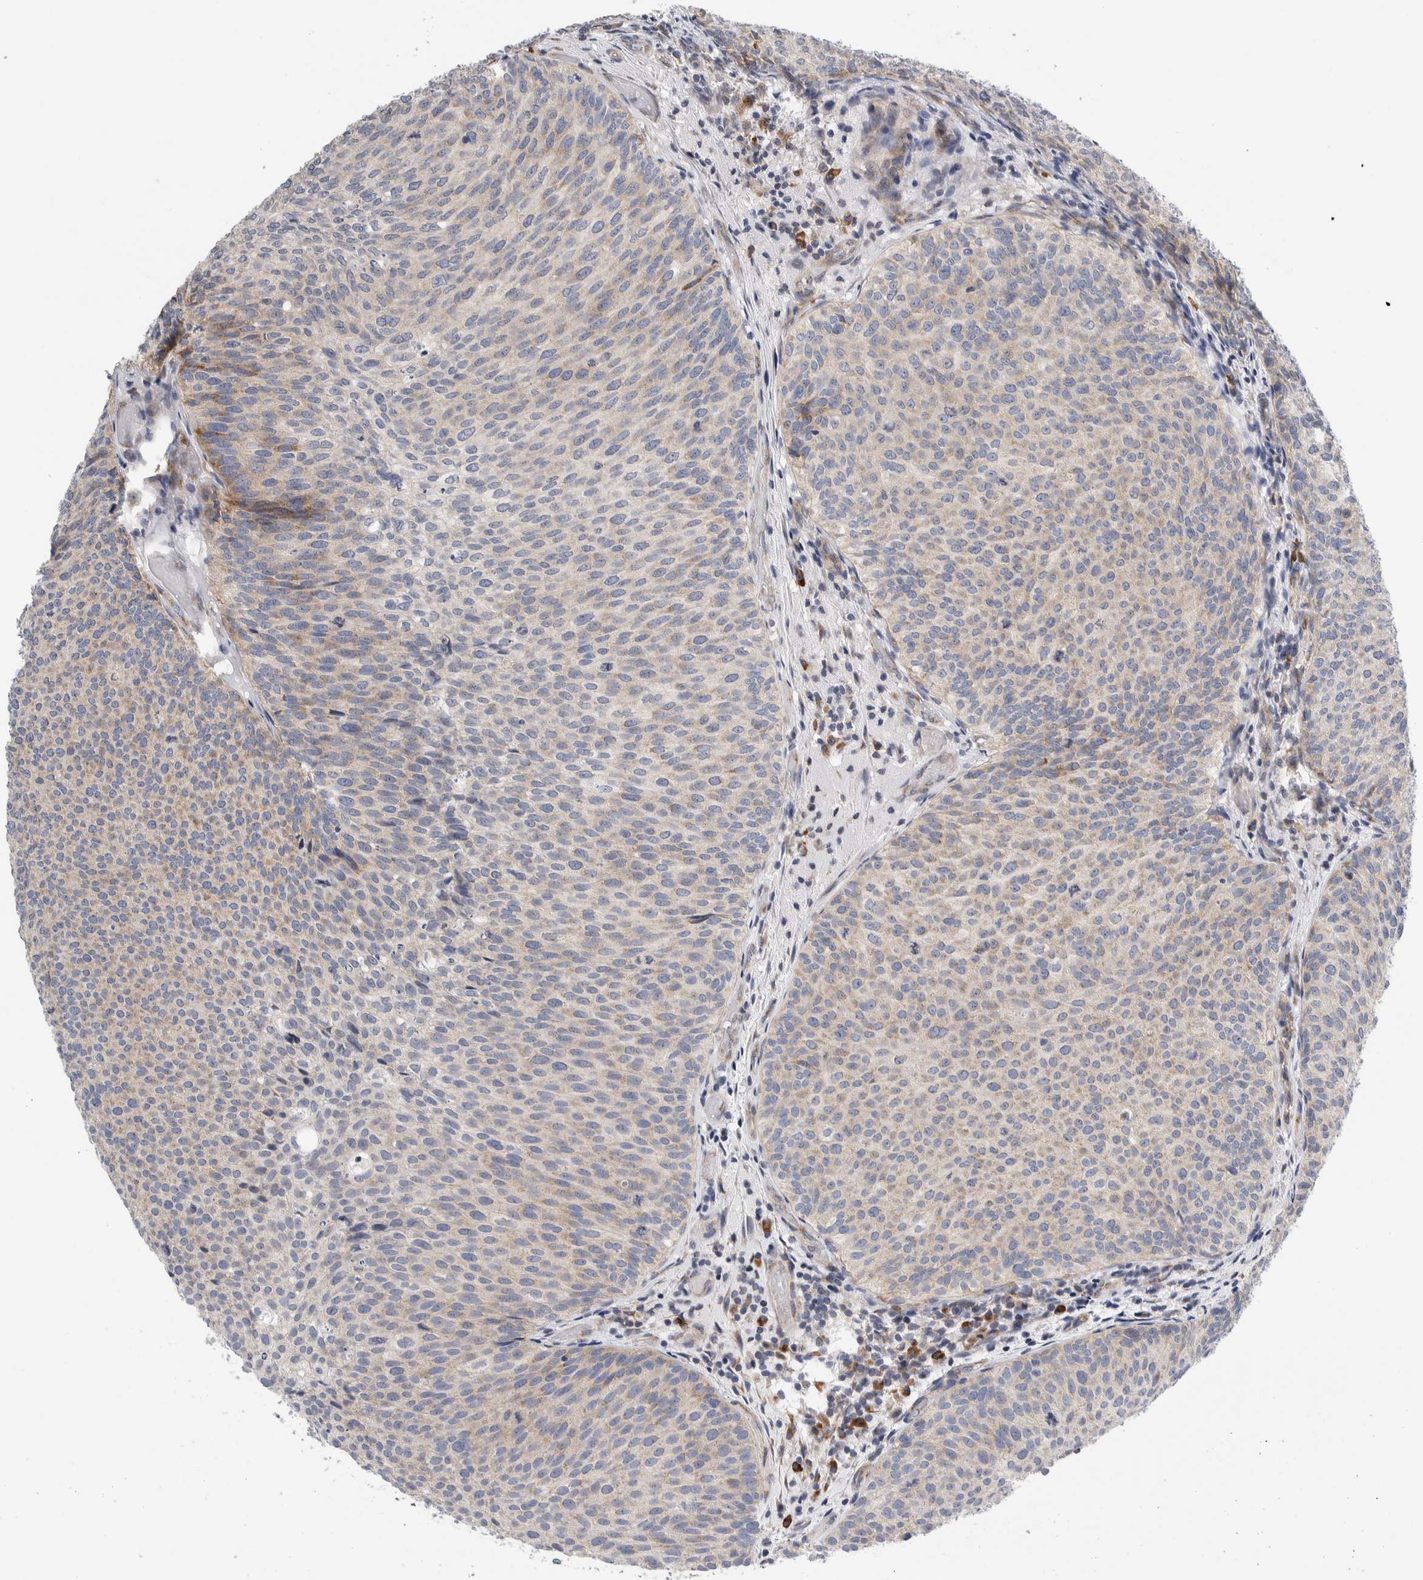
{"staining": {"intensity": "weak", "quantity": "<25%", "location": "cytoplasmic/membranous"}, "tissue": "urothelial cancer", "cell_type": "Tumor cells", "image_type": "cancer", "snomed": [{"axis": "morphology", "description": "Urothelial carcinoma, Low grade"}, {"axis": "topography", "description": "Urinary bladder"}], "caption": "Immunohistochemical staining of human urothelial carcinoma (low-grade) displays no significant staining in tumor cells.", "gene": "RACK1", "patient": {"sex": "male", "age": 86}}